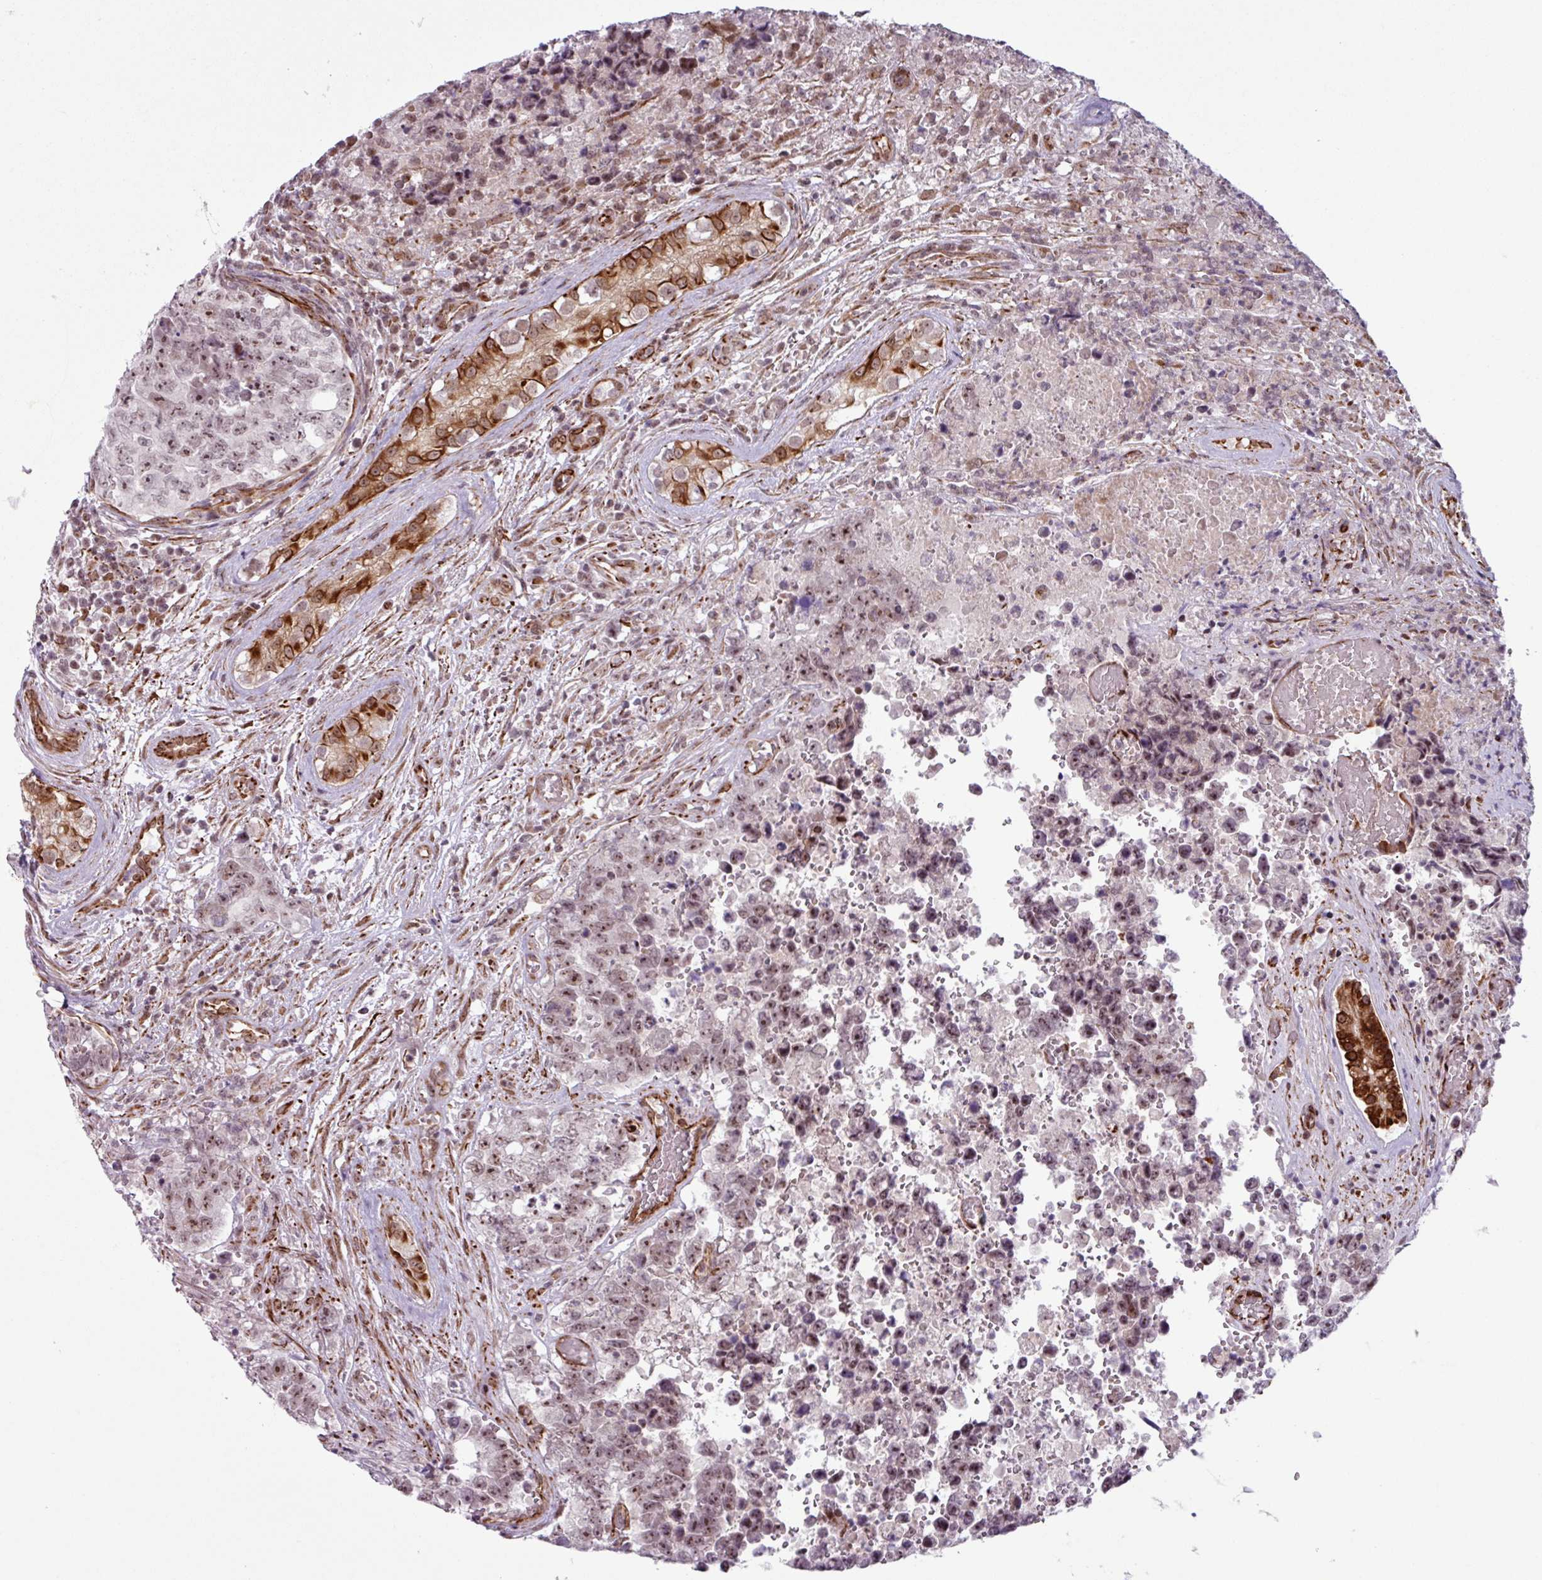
{"staining": {"intensity": "moderate", "quantity": ">75%", "location": "nuclear"}, "tissue": "testis cancer", "cell_type": "Tumor cells", "image_type": "cancer", "snomed": [{"axis": "morphology", "description": "Normal tissue, NOS"}, {"axis": "morphology", "description": "Carcinoma, Embryonal, NOS"}, {"axis": "topography", "description": "Testis"}, {"axis": "topography", "description": "Epididymis"}], "caption": "Tumor cells show medium levels of moderate nuclear positivity in approximately >75% of cells in human testis cancer. (brown staining indicates protein expression, while blue staining denotes nuclei).", "gene": "CHD3", "patient": {"sex": "male", "age": 25}}